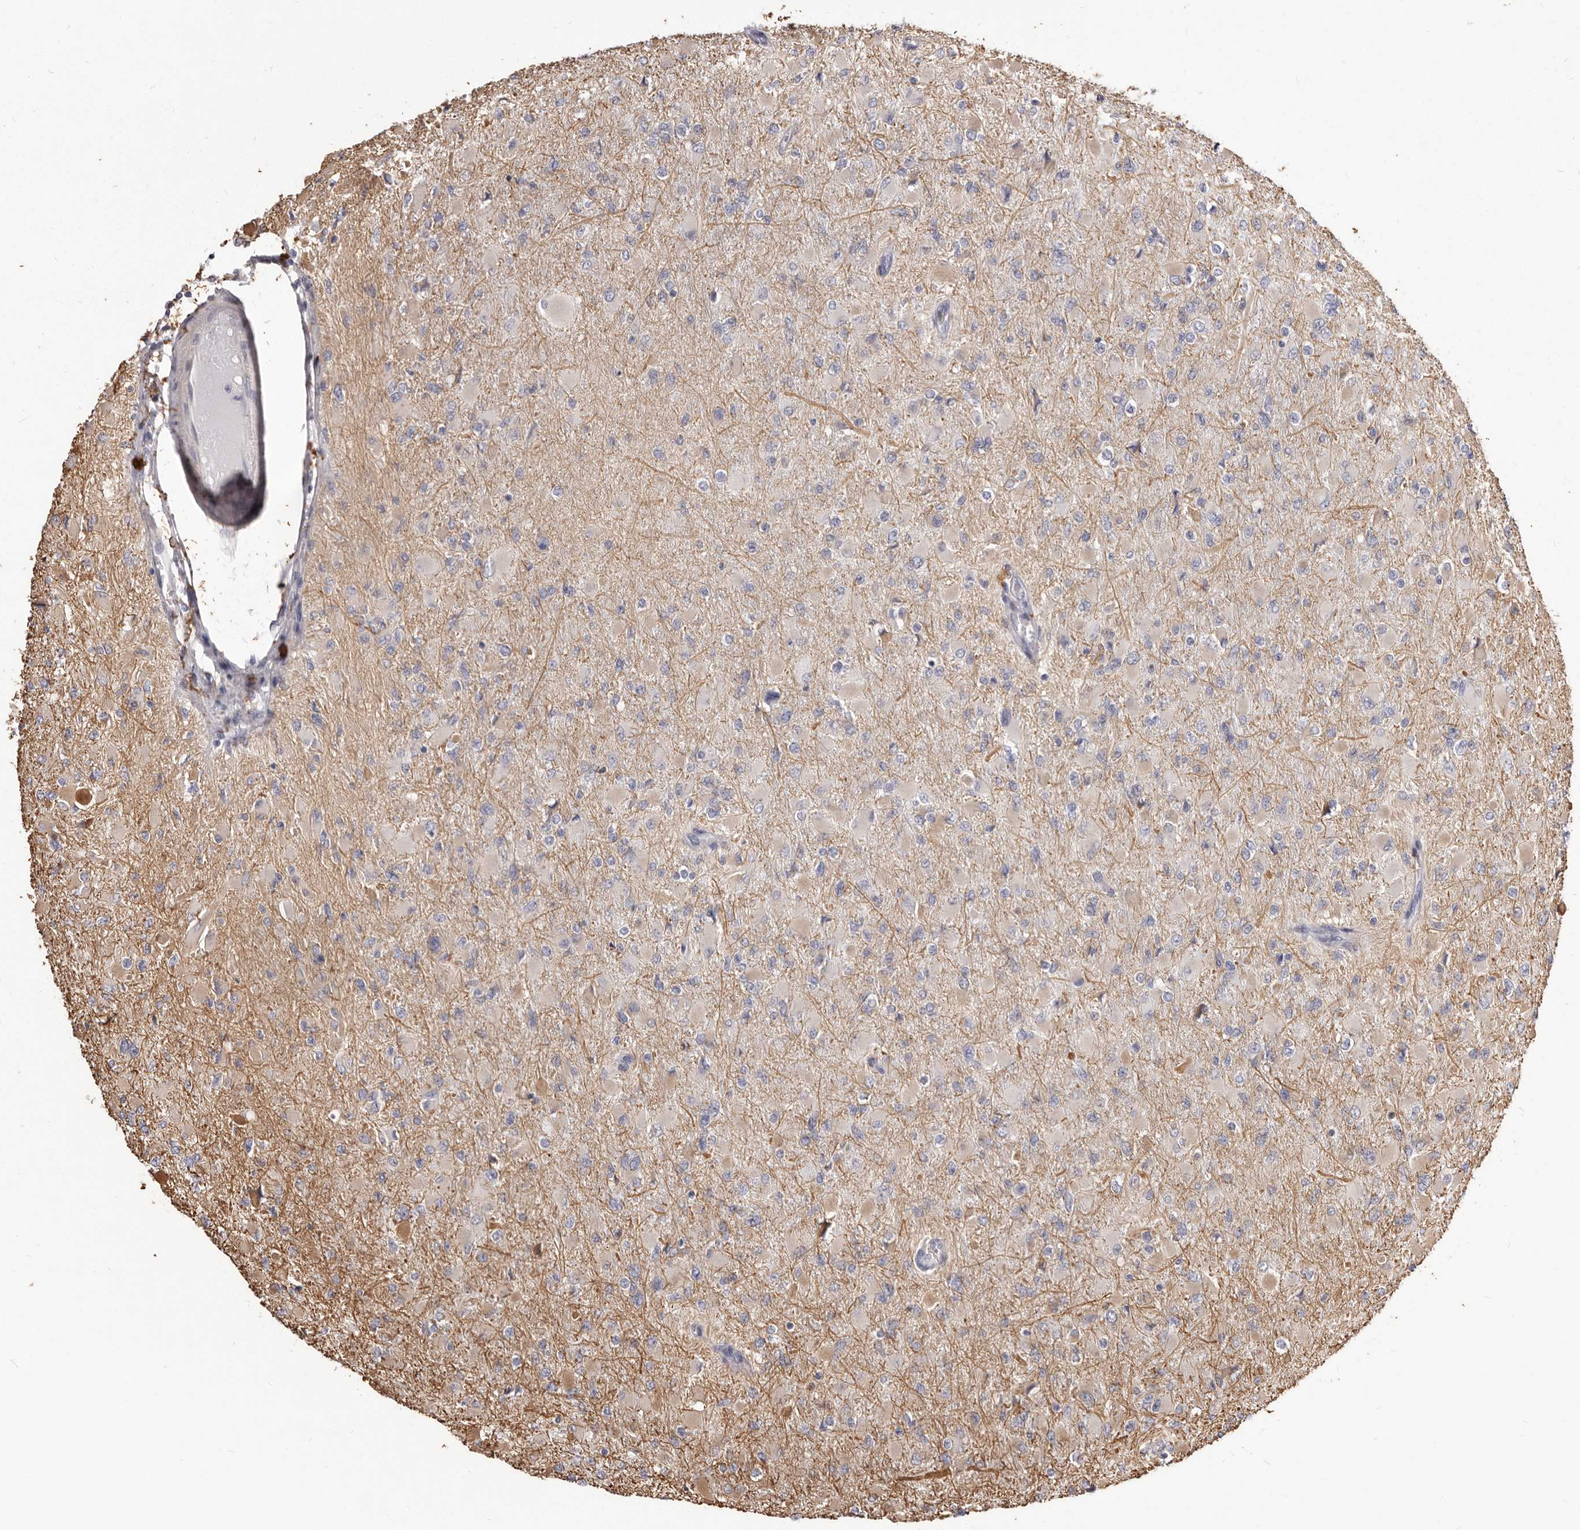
{"staining": {"intensity": "weak", "quantity": "<25%", "location": "cytoplasmic/membranous"}, "tissue": "glioma", "cell_type": "Tumor cells", "image_type": "cancer", "snomed": [{"axis": "morphology", "description": "Glioma, malignant, High grade"}, {"axis": "topography", "description": "Cerebral cortex"}], "caption": "A high-resolution micrograph shows immunohistochemistry (IHC) staining of high-grade glioma (malignant), which shows no significant positivity in tumor cells.", "gene": "ALPK1", "patient": {"sex": "female", "age": 36}}